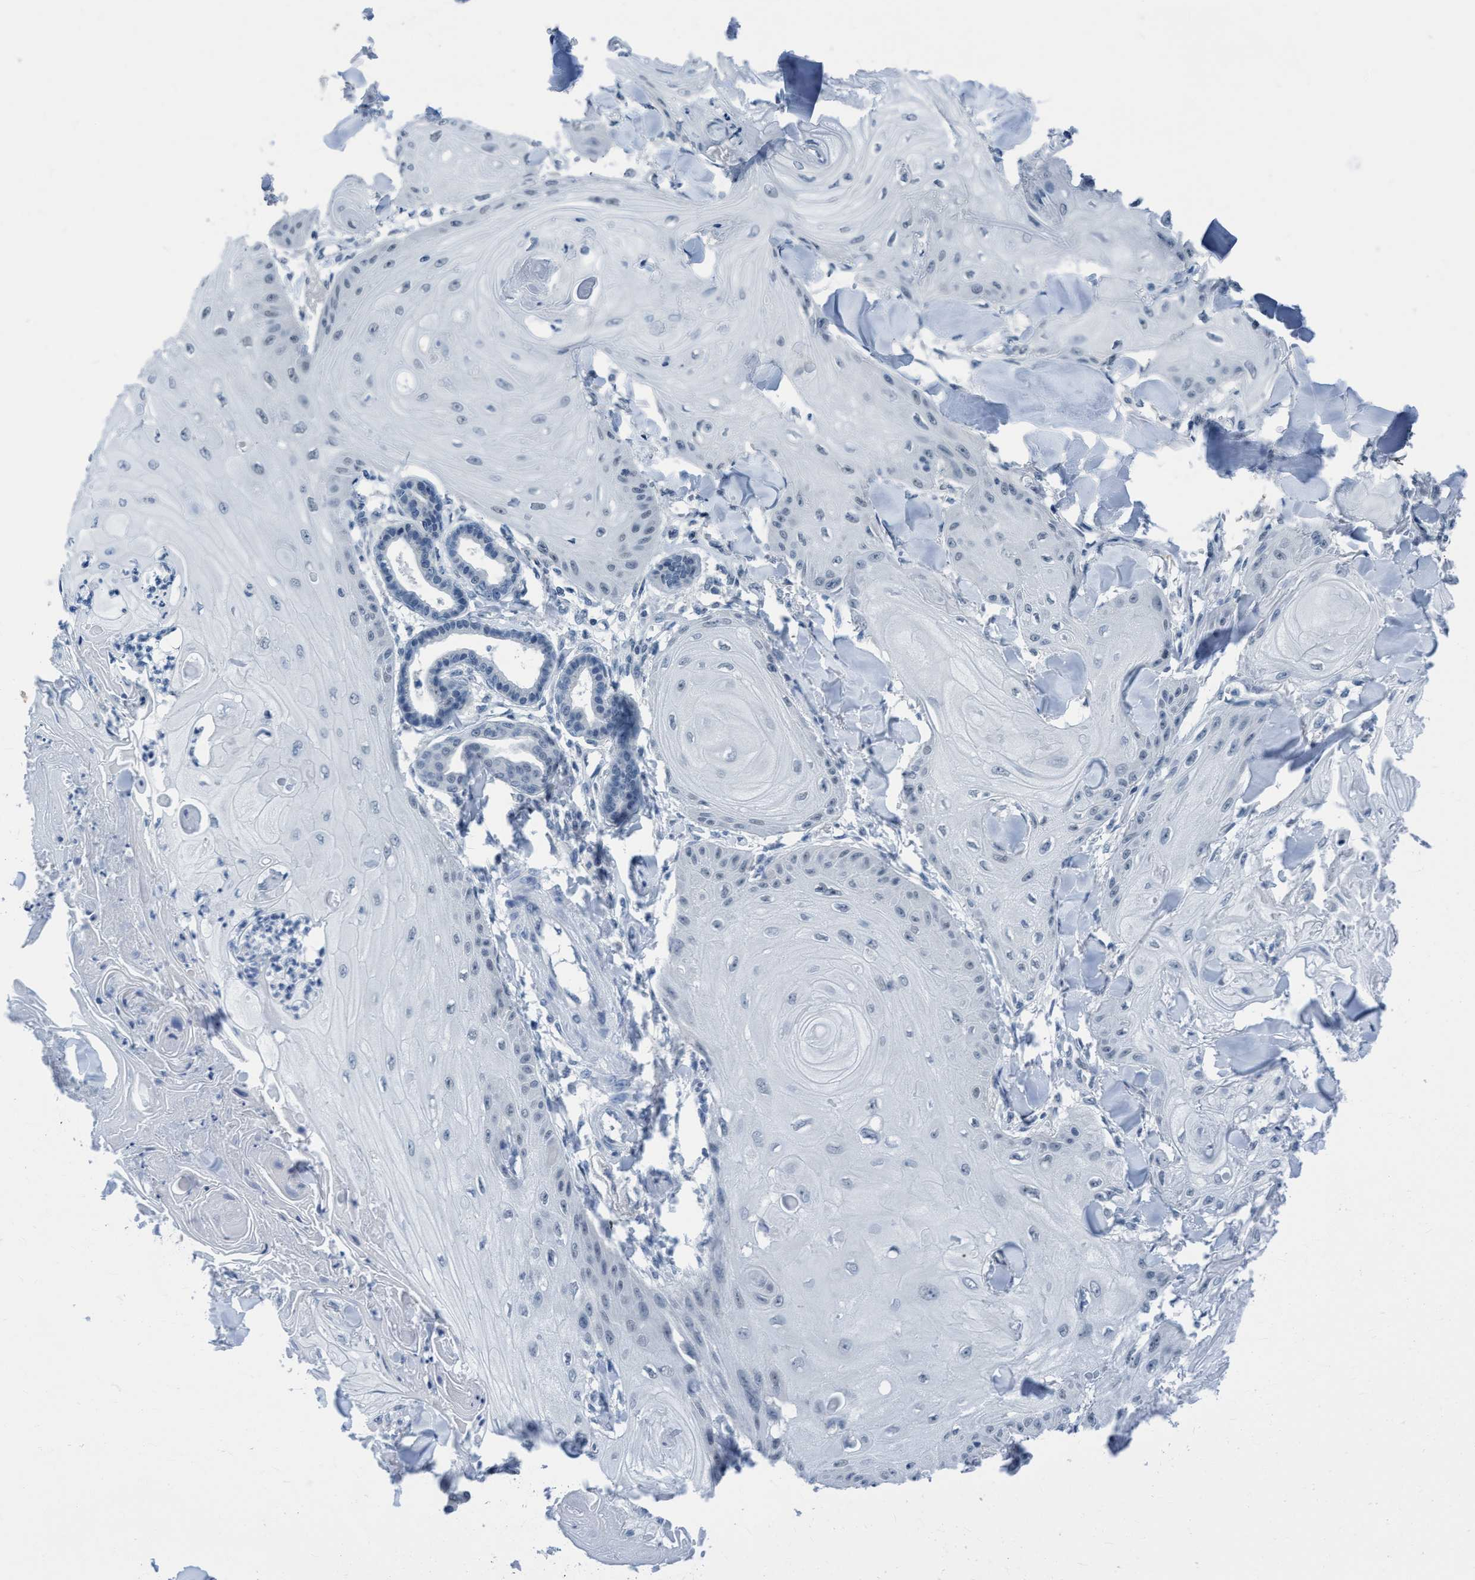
{"staining": {"intensity": "negative", "quantity": "none", "location": "none"}, "tissue": "skin cancer", "cell_type": "Tumor cells", "image_type": "cancer", "snomed": [{"axis": "morphology", "description": "Squamous cell carcinoma, NOS"}, {"axis": "topography", "description": "Skin"}], "caption": "A high-resolution micrograph shows immunohistochemistry (IHC) staining of skin cancer, which shows no significant expression in tumor cells. (DAB (3,3'-diaminobenzidine) immunohistochemistry (IHC) visualized using brightfield microscopy, high magnification).", "gene": "DNAI1", "patient": {"sex": "male", "age": 74}}